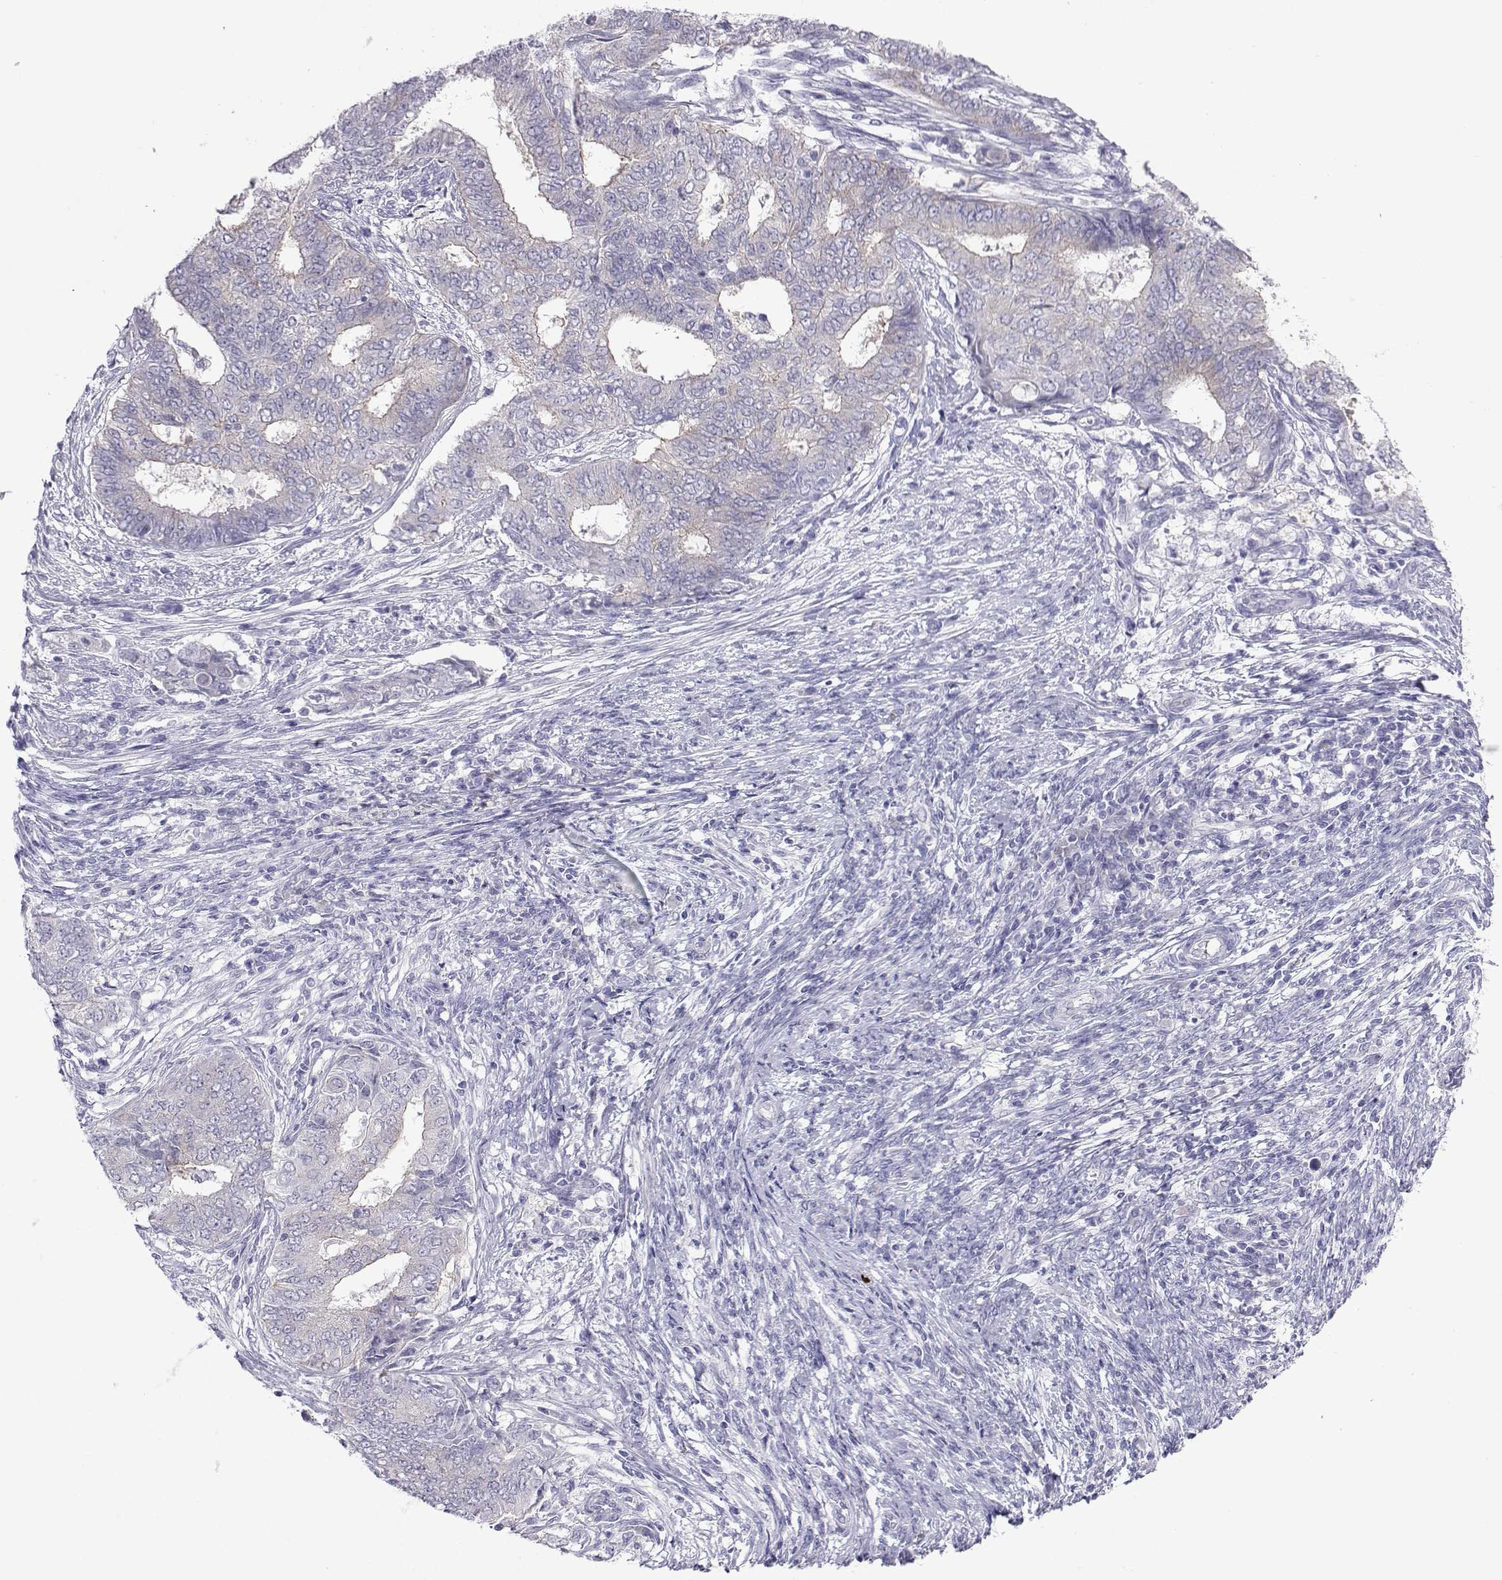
{"staining": {"intensity": "negative", "quantity": "none", "location": "none"}, "tissue": "endometrial cancer", "cell_type": "Tumor cells", "image_type": "cancer", "snomed": [{"axis": "morphology", "description": "Adenocarcinoma, NOS"}, {"axis": "topography", "description": "Endometrium"}], "caption": "This is an IHC histopathology image of endometrial cancer. There is no positivity in tumor cells.", "gene": "COL22A1", "patient": {"sex": "female", "age": 62}}